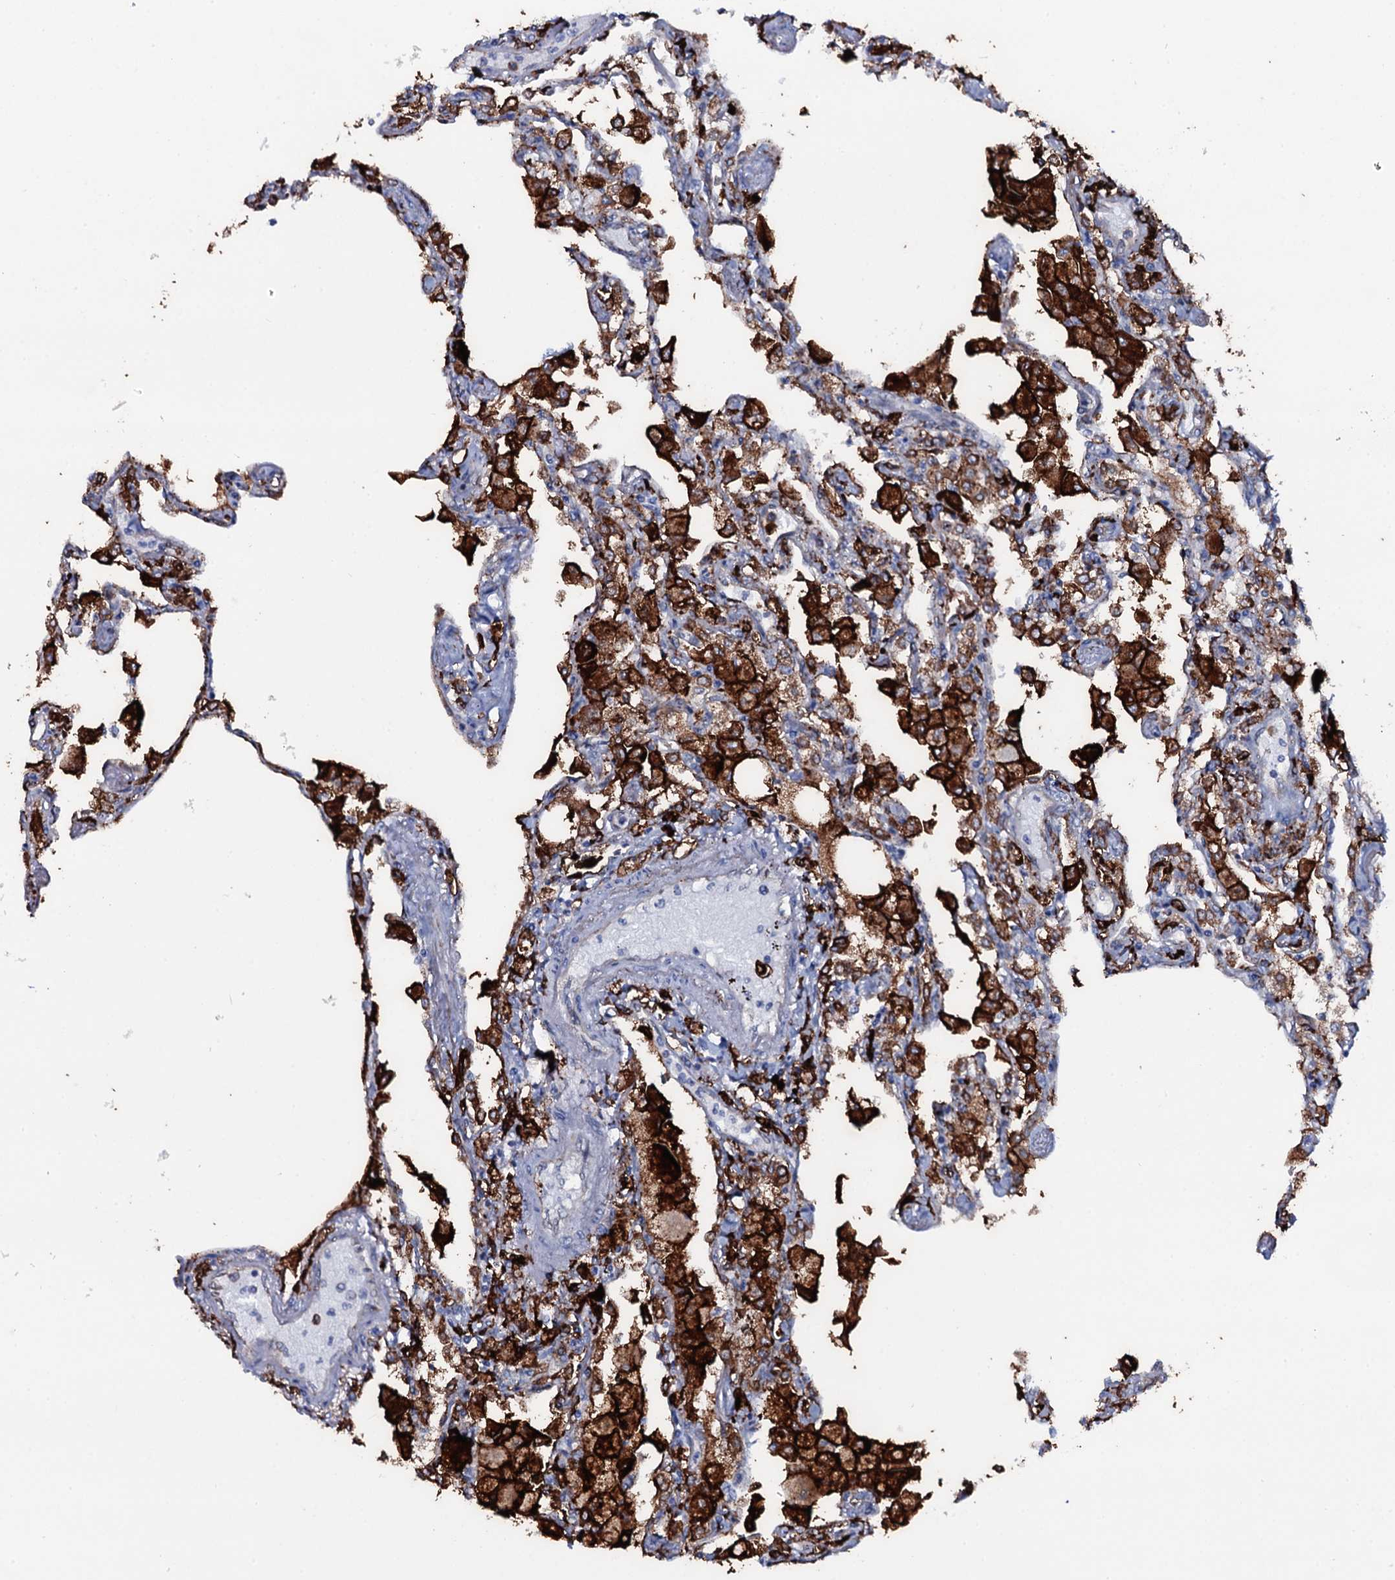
{"staining": {"intensity": "strong", "quantity": "25%-75%", "location": "cytoplasmic/membranous"}, "tissue": "lung", "cell_type": "Alveolar cells", "image_type": "normal", "snomed": [{"axis": "morphology", "description": "Normal tissue, NOS"}, {"axis": "topography", "description": "Bronchus"}, {"axis": "topography", "description": "Lung"}], "caption": "Immunohistochemical staining of normal lung displays strong cytoplasmic/membranous protein positivity in about 25%-75% of alveolar cells.", "gene": "OSBPL2", "patient": {"sex": "female", "age": 49}}